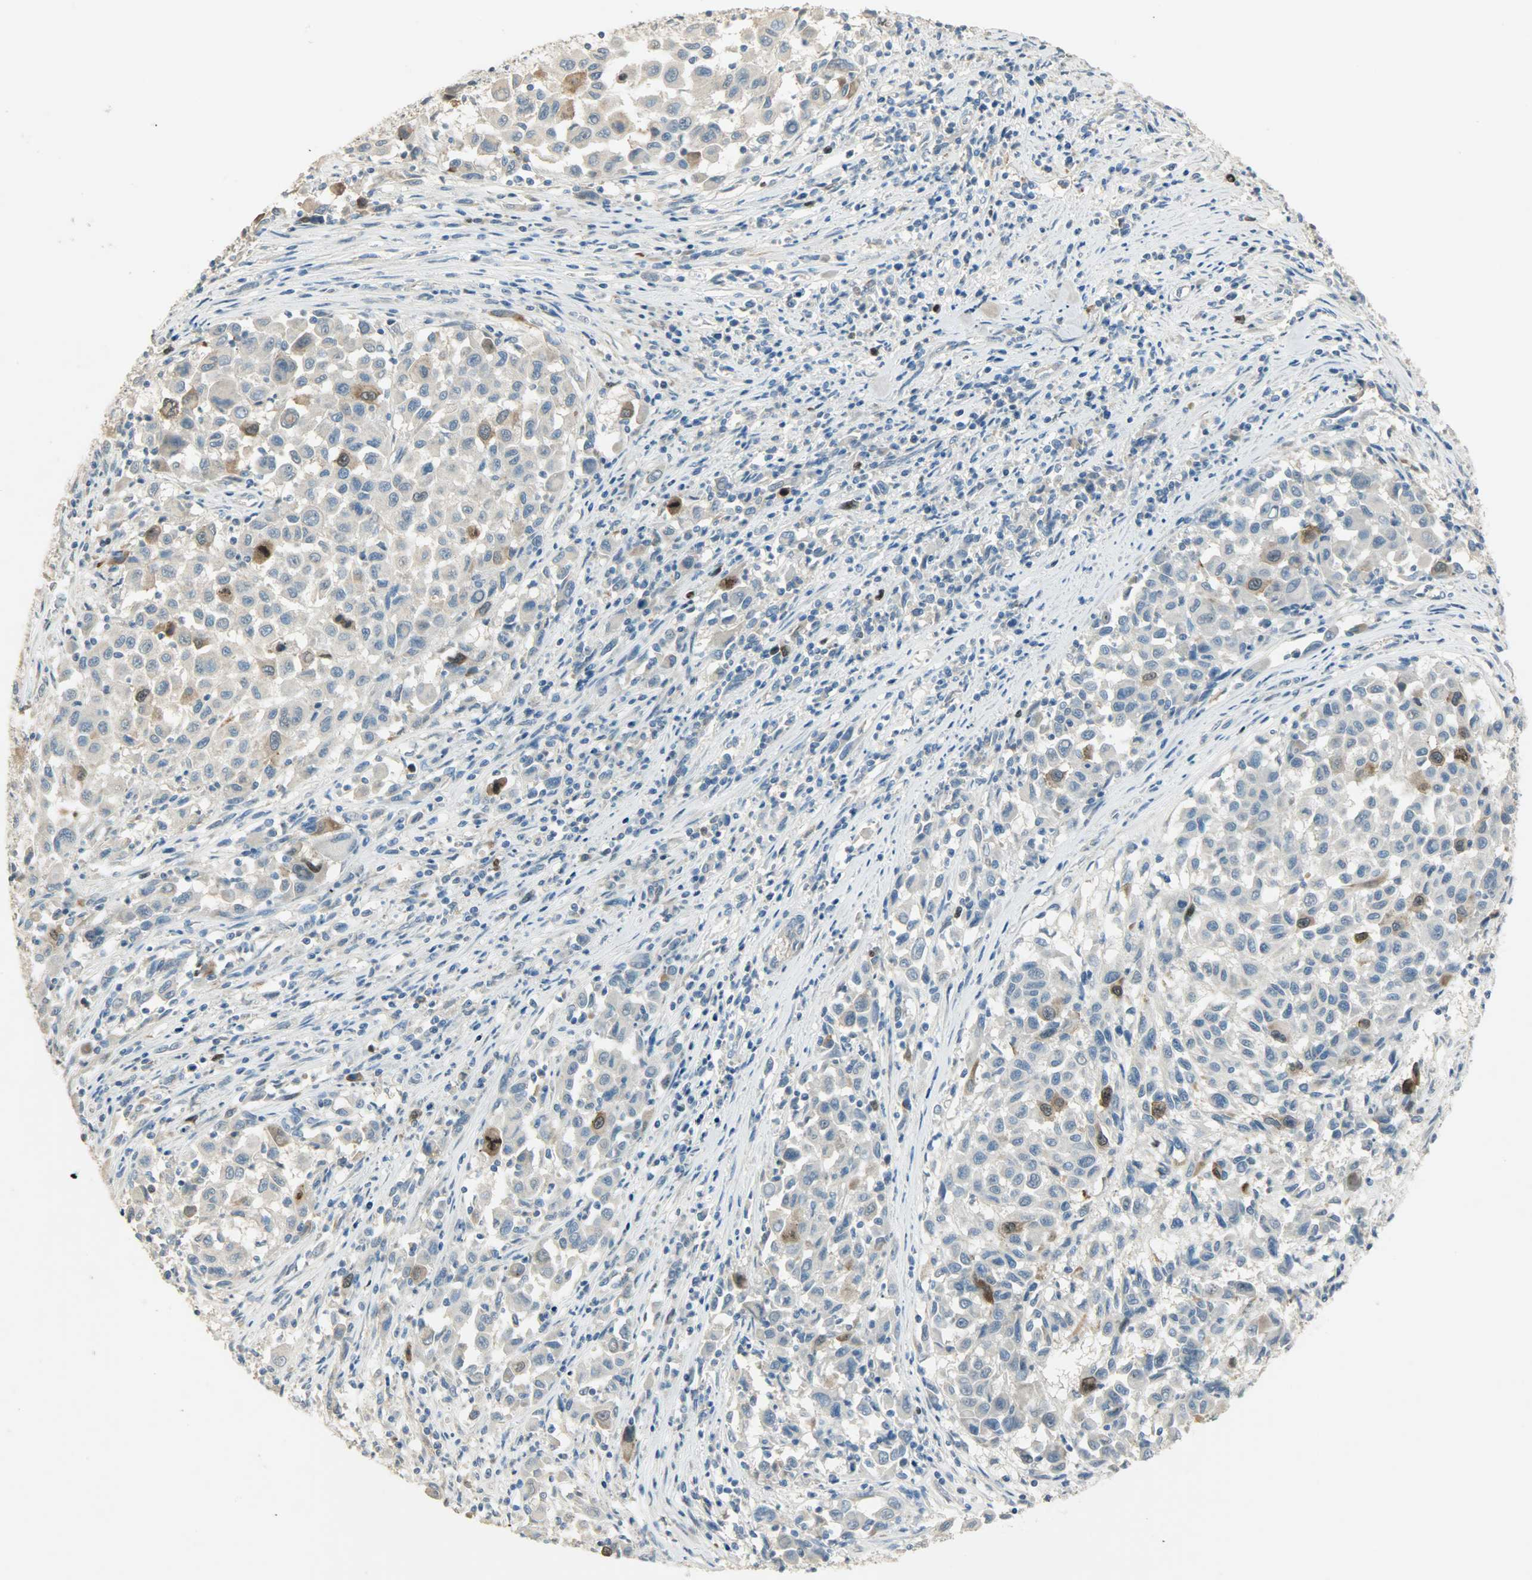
{"staining": {"intensity": "strong", "quantity": "<25%", "location": "cytoplasmic/membranous,nuclear"}, "tissue": "melanoma", "cell_type": "Tumor cells", "image_type": "cancer", "snomed": [{"axis": "morphology", "description": "Malignant melanoma, Metastatic site"}, {"axis": "topography", "description": "Lymph node"}], "caption": "Melanoma stained with immunohistochemistry reveals strong cytoplasmic/membranous and nuclear staining in approximately <25% of tumor cells. (DAB (3,3'-diaminobenzidine) IHC with brightfield microscopy, high magnification).", "gene": "TPX2", "patient": {"sex": "male", "age": 61}}